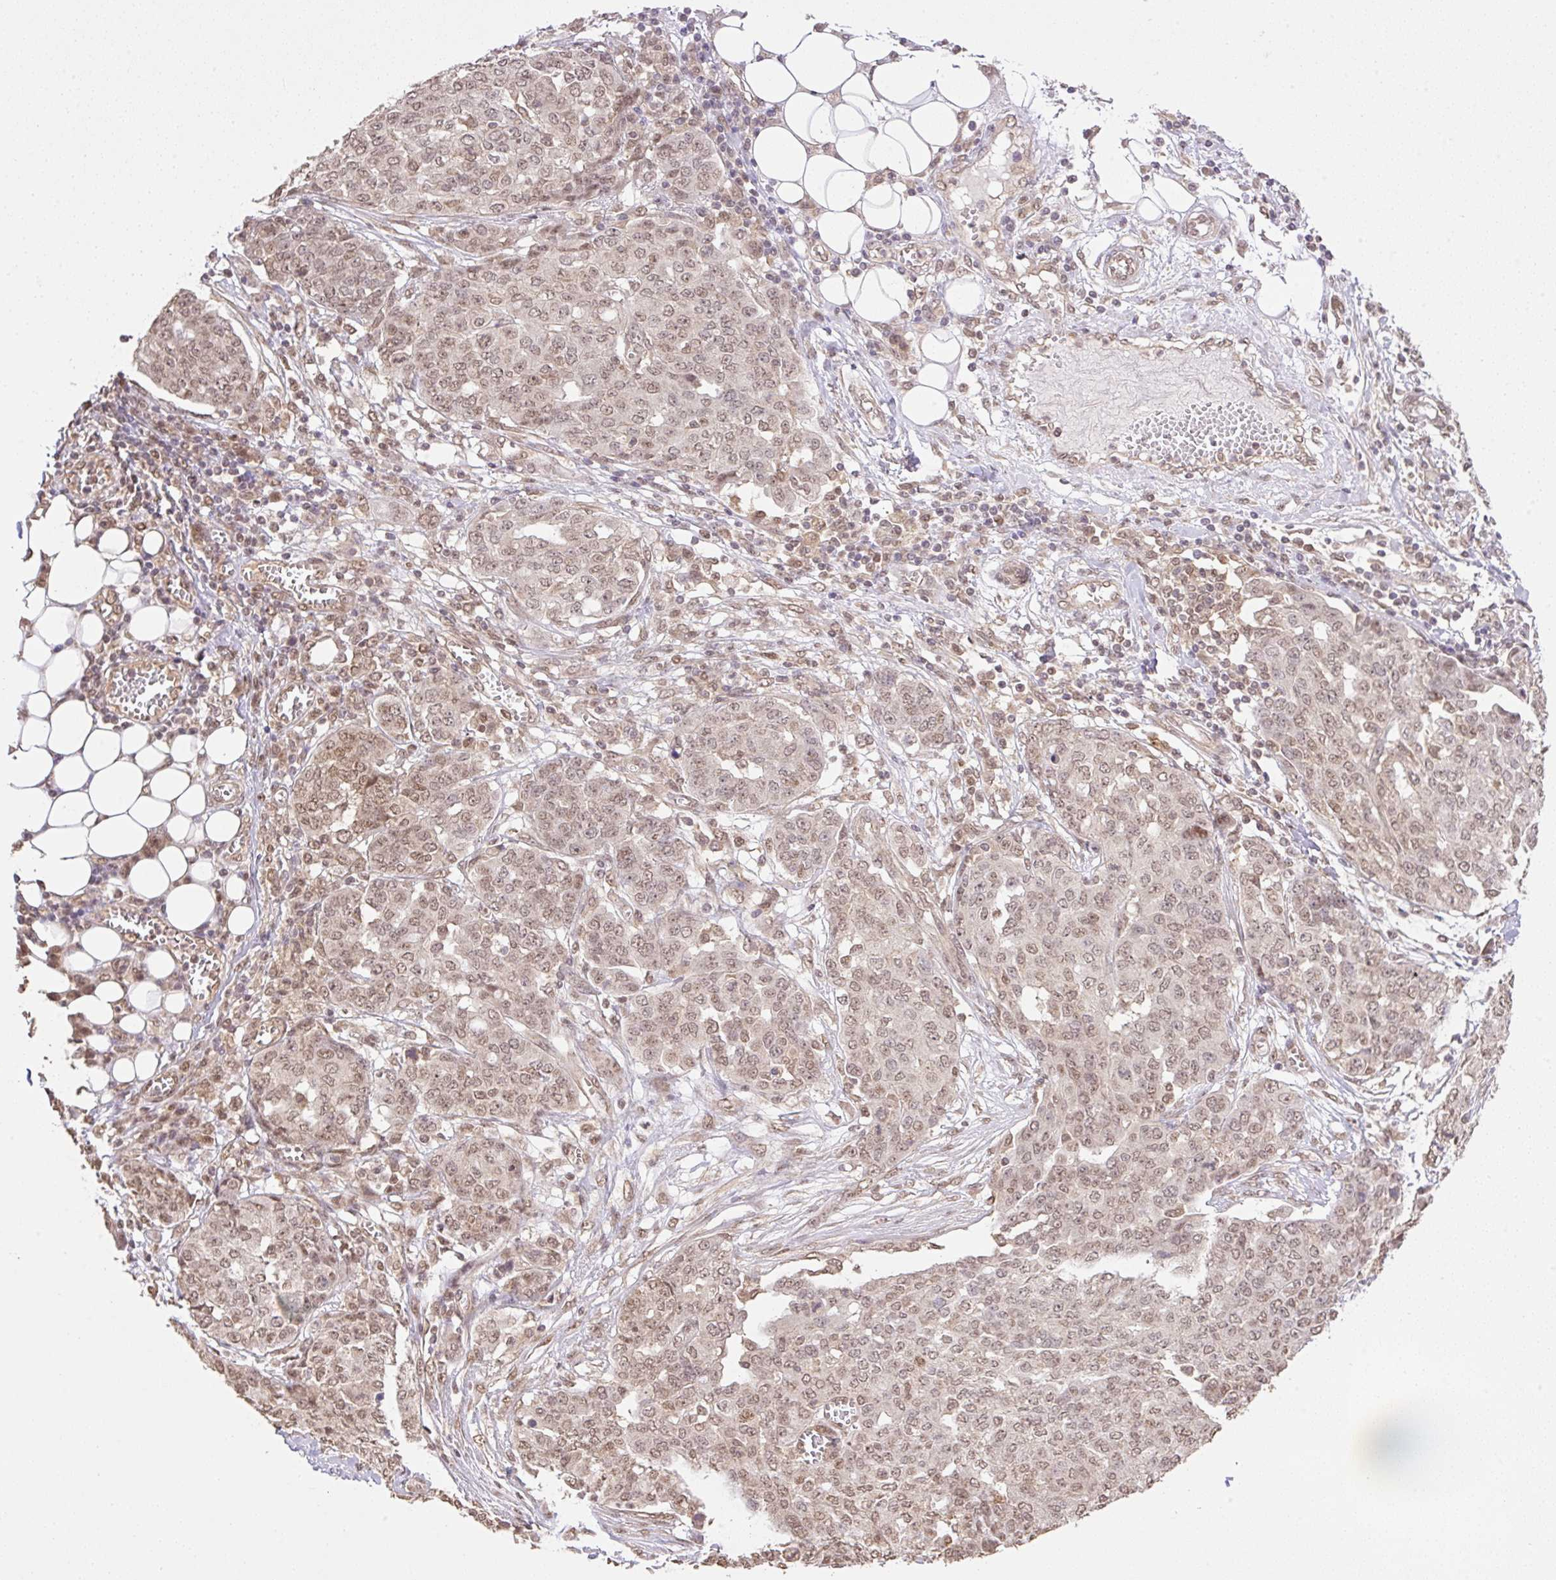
{"staining": {"intensity": "moderate", "quantity": ">75%", "location": "nuclear"}, "tissue": "ovarian cancer", "cell_type": "Tumor cells", "image_type": "cancer", "snomed": [{"axis": "morphology", "description": "Cystadenocarcinoma, serous, NOS"}, {"axis": "topography", "description": "Soft tissue"}, {"axis": "topography", "description": "Ovary"}], "caption": "High-power microscopy captured an IHC photomicrograph of serous cystadenocarcinoma (ovarian), revealing moderate nuclear positivity in approximately >75% of tumor cells. (DAB IHC with brightfield microscopy, high magnification).", "gene": "VPS25", "patient": {"sex": "female", "age": 57}}